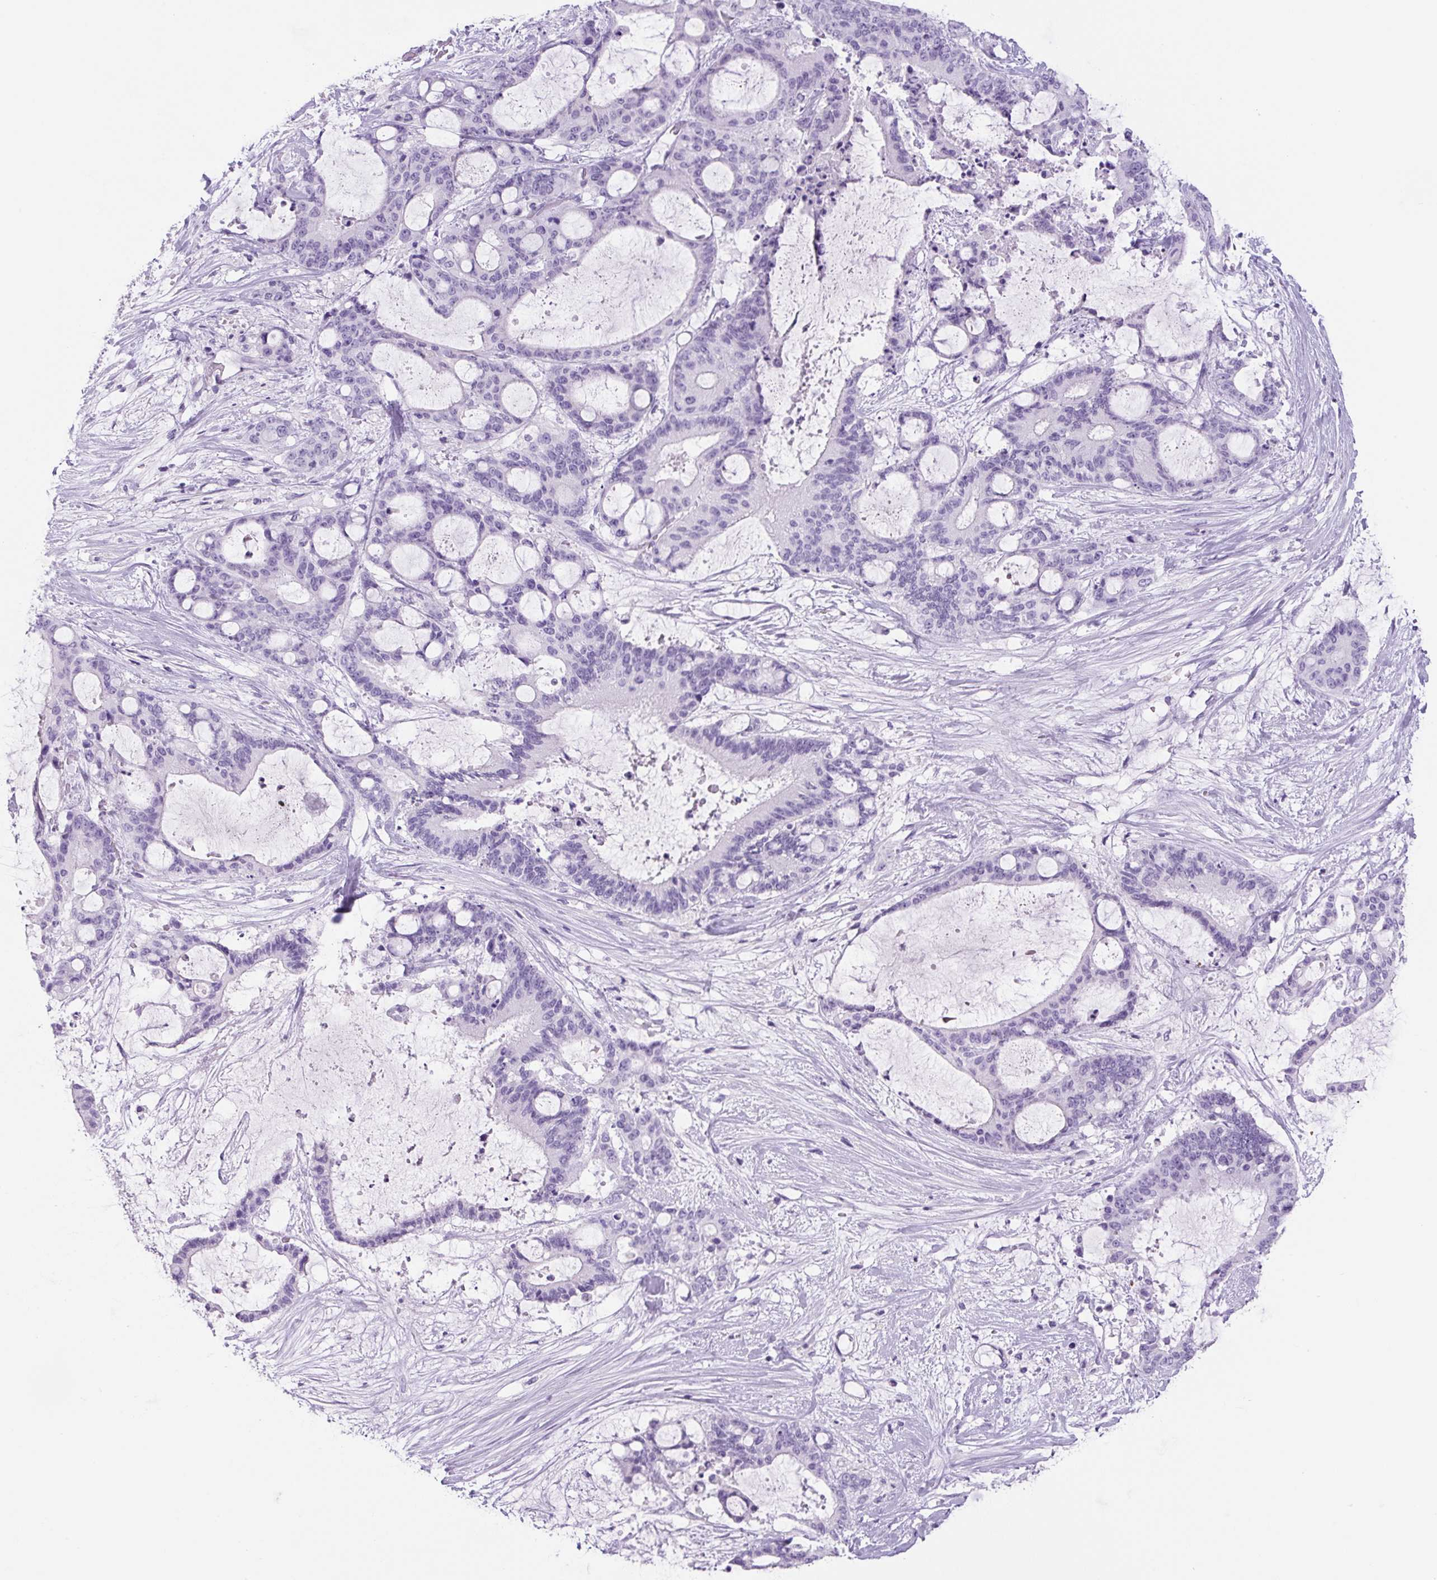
{"staining": {"intensity": "negative", "quantity": "none", "location": "none"}, "tissue": "liver cancer", "cell_type": "Tumor cells", "image_type": "cancer", "snomed": [{"axis": "morphology", "description": "Normal tissue, NOS"}, {"axis": "morphology", "description": "Cholangiocarcinoma"}, {"axis": "topography", "description": "Liver"}, {"axis": "topography", "description": "Peripheral nerve tissue"}], "caption": "Human cholangiocarcinoma (liver) stained for a protein using immunohistochemistry (IHC) exhibits no expression in tumor cells.", "gene": "PRRT1", "patient": {"sex": "female", "age": 73}}